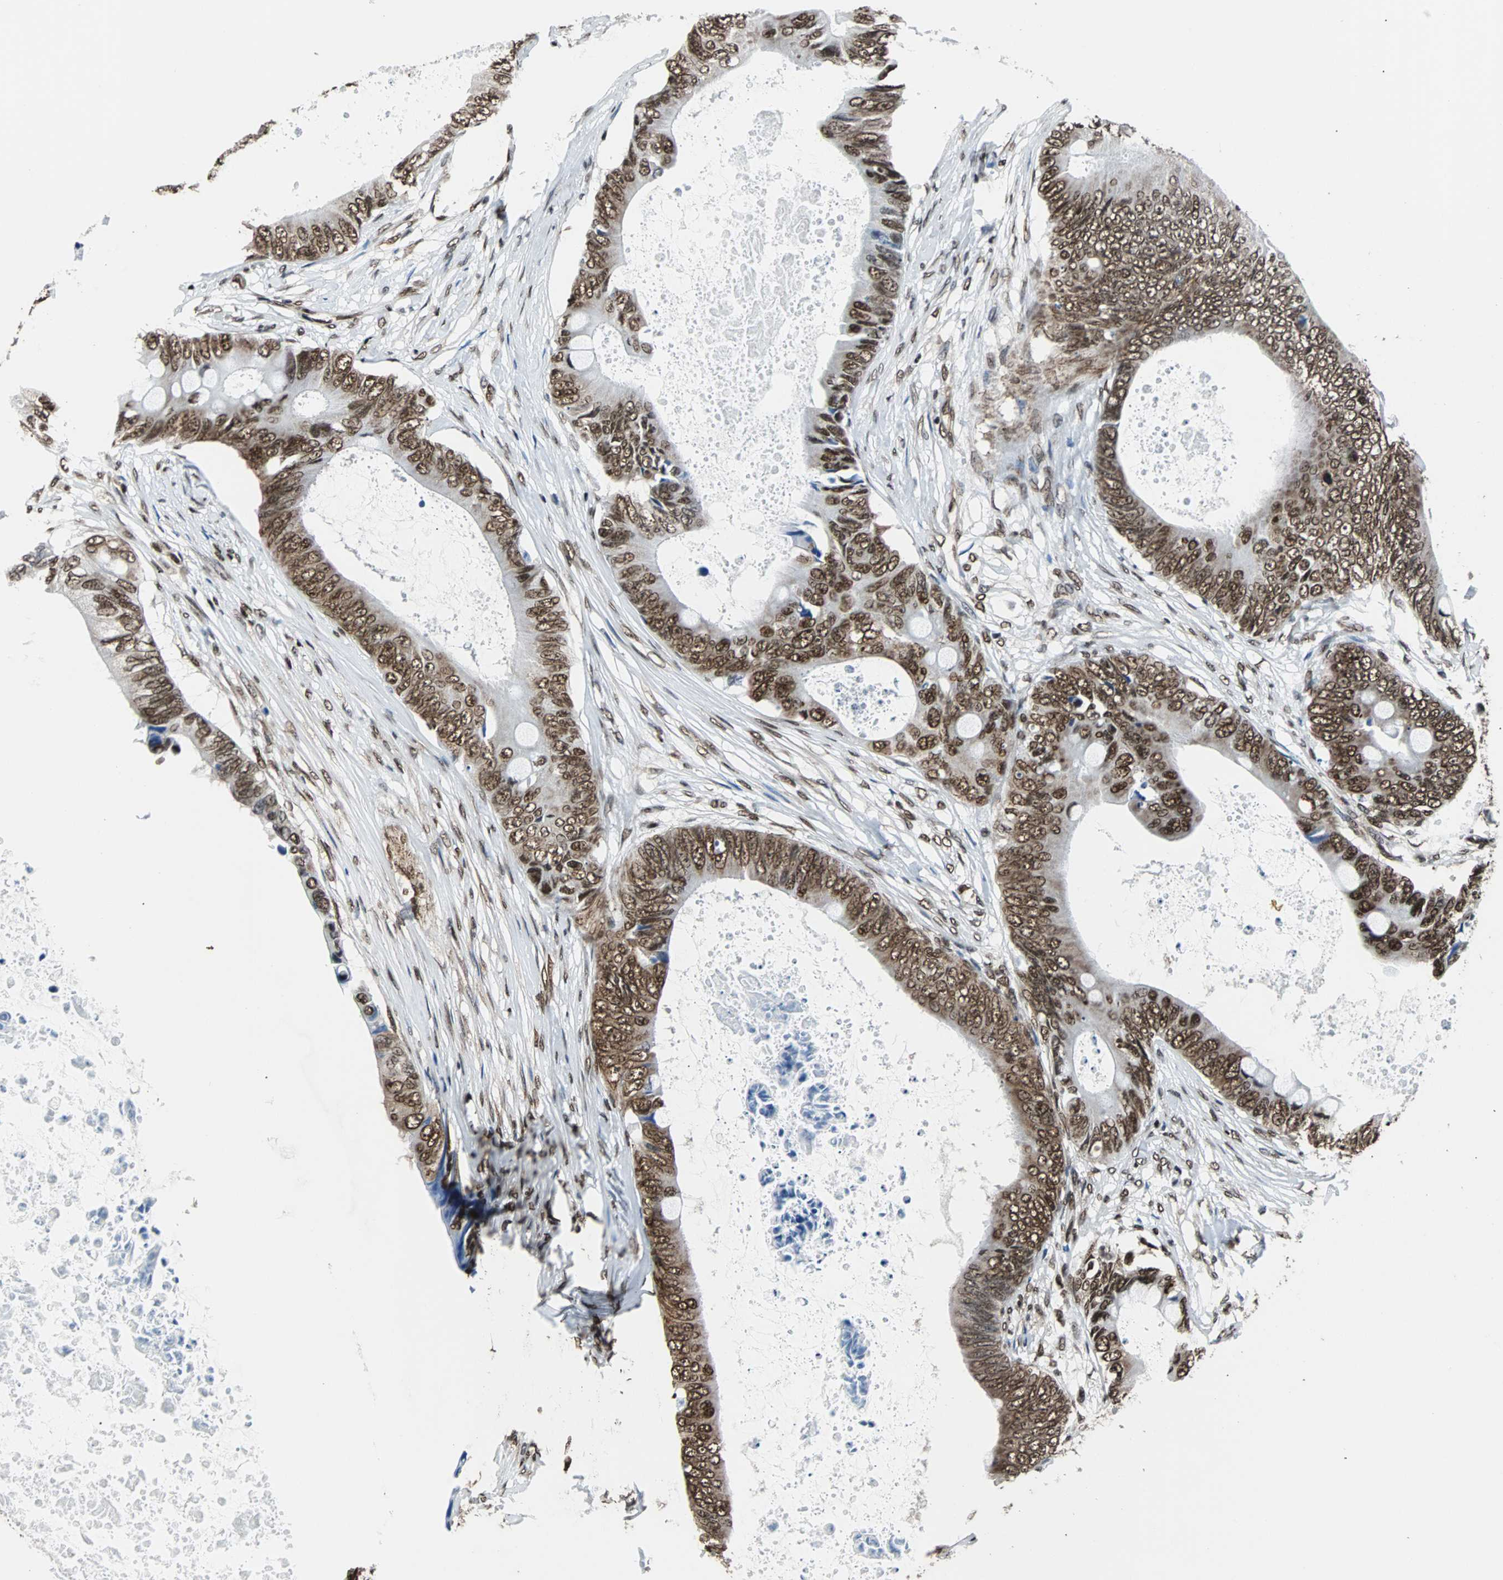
{"staining": {"intensity": "strong", "quantity": ">75%", "location": "nuclear"}, "tissue": "colorectal cancer", "cell_type": "Tumor cells", "image_type": "cancer", "snomed": [{"axis": "morphology", "description": "Normal tissue, NOS"}, {"axis": "morphology", "description": "Adenocarcinoma, NOS"}, {"axis": "topography", "description": "Rectum"}, {"axis": "topography", "description": "Peripheral nerve tissue"}], "caption": "Immunohistochemical staining of human colorectal cancer reveals high levels of strong nuclear staining in approximately >75% of tumor cells.", "gene": "FUBP1", "patient": {"sex": "female", "age": 77}}